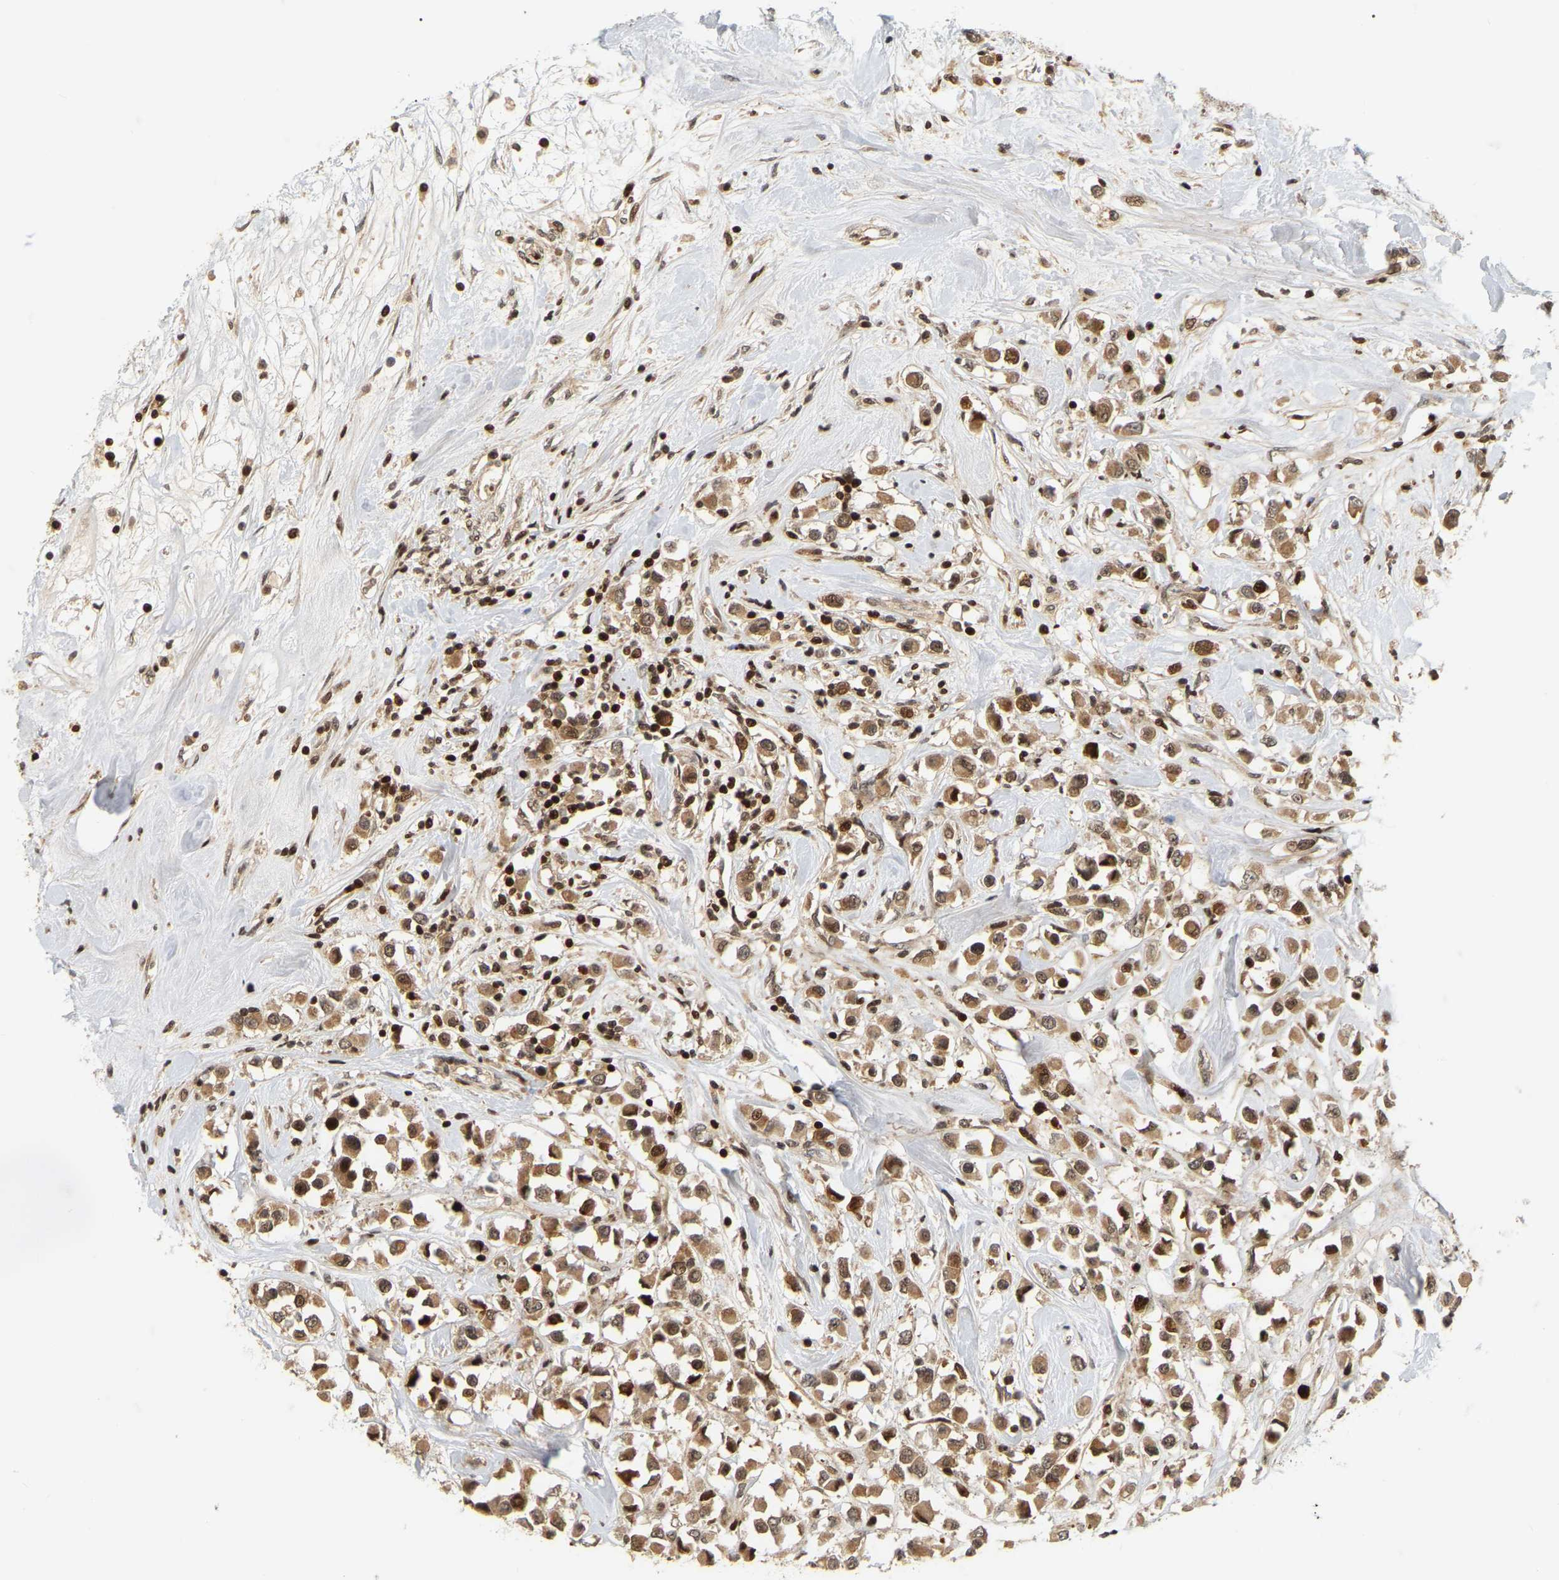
{"staining": {"intensity": "moderate", "quantity": ">75%", "location": "cytoplasmic/membranous,nuclear"}, "tissue": "breast cancer", "cell_type": "Tumor cells", "image_type": "cancer", "snomed": [{"axis": "morphology", "description": "Duct carcinoma"}, {"axis": "topography", "description": "Breast"}], "caption": "The immunohistochemical stain highlights moderate cytoplasmic/membranous and nuclear expression in tumor cells of breast cancer tissue.", "gene": "NFE2L2", "patient": {"sex": "female", "age": 61}}